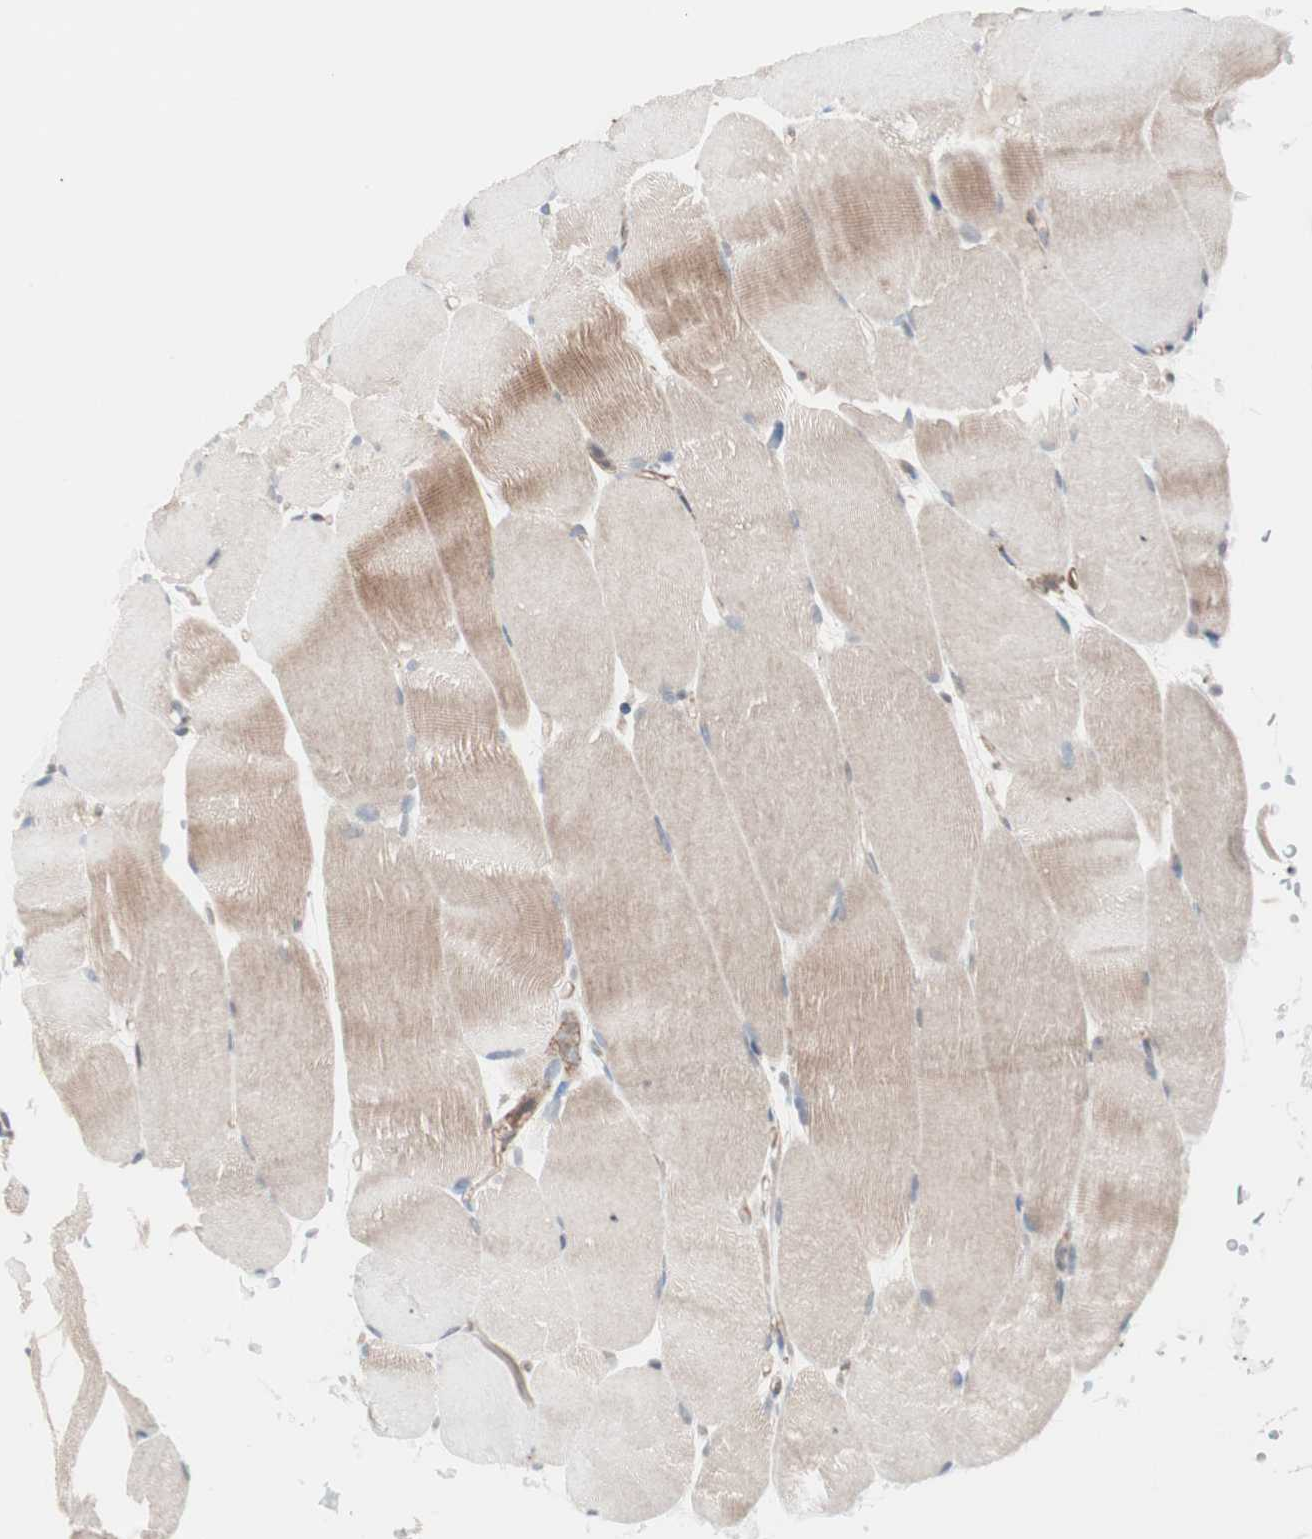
{"staining": {"intensity": "weak", "quantity": ">75%", "location": "cytoplasmic/membranous"}, "tissue": "skeletal muscle", "cell_type": "Myocytes", "image_type": "normal", "snomed": [{"axis": "morphology", "description": "Normal tissue, NOS"}, {"axis": "topography", "description": "Skeletal muscle"}, {"axis": "topography", "description": "Parathyroid gland"}], "caption": "Approximately >75% of myocytes in benign skeletal muscle reveal weak cytoplasmic/membranous protein positivity as visualized by brown immunohistochemical staining.", "gene": "ALG5", "patient": {"sex": "female", "age": 37}}